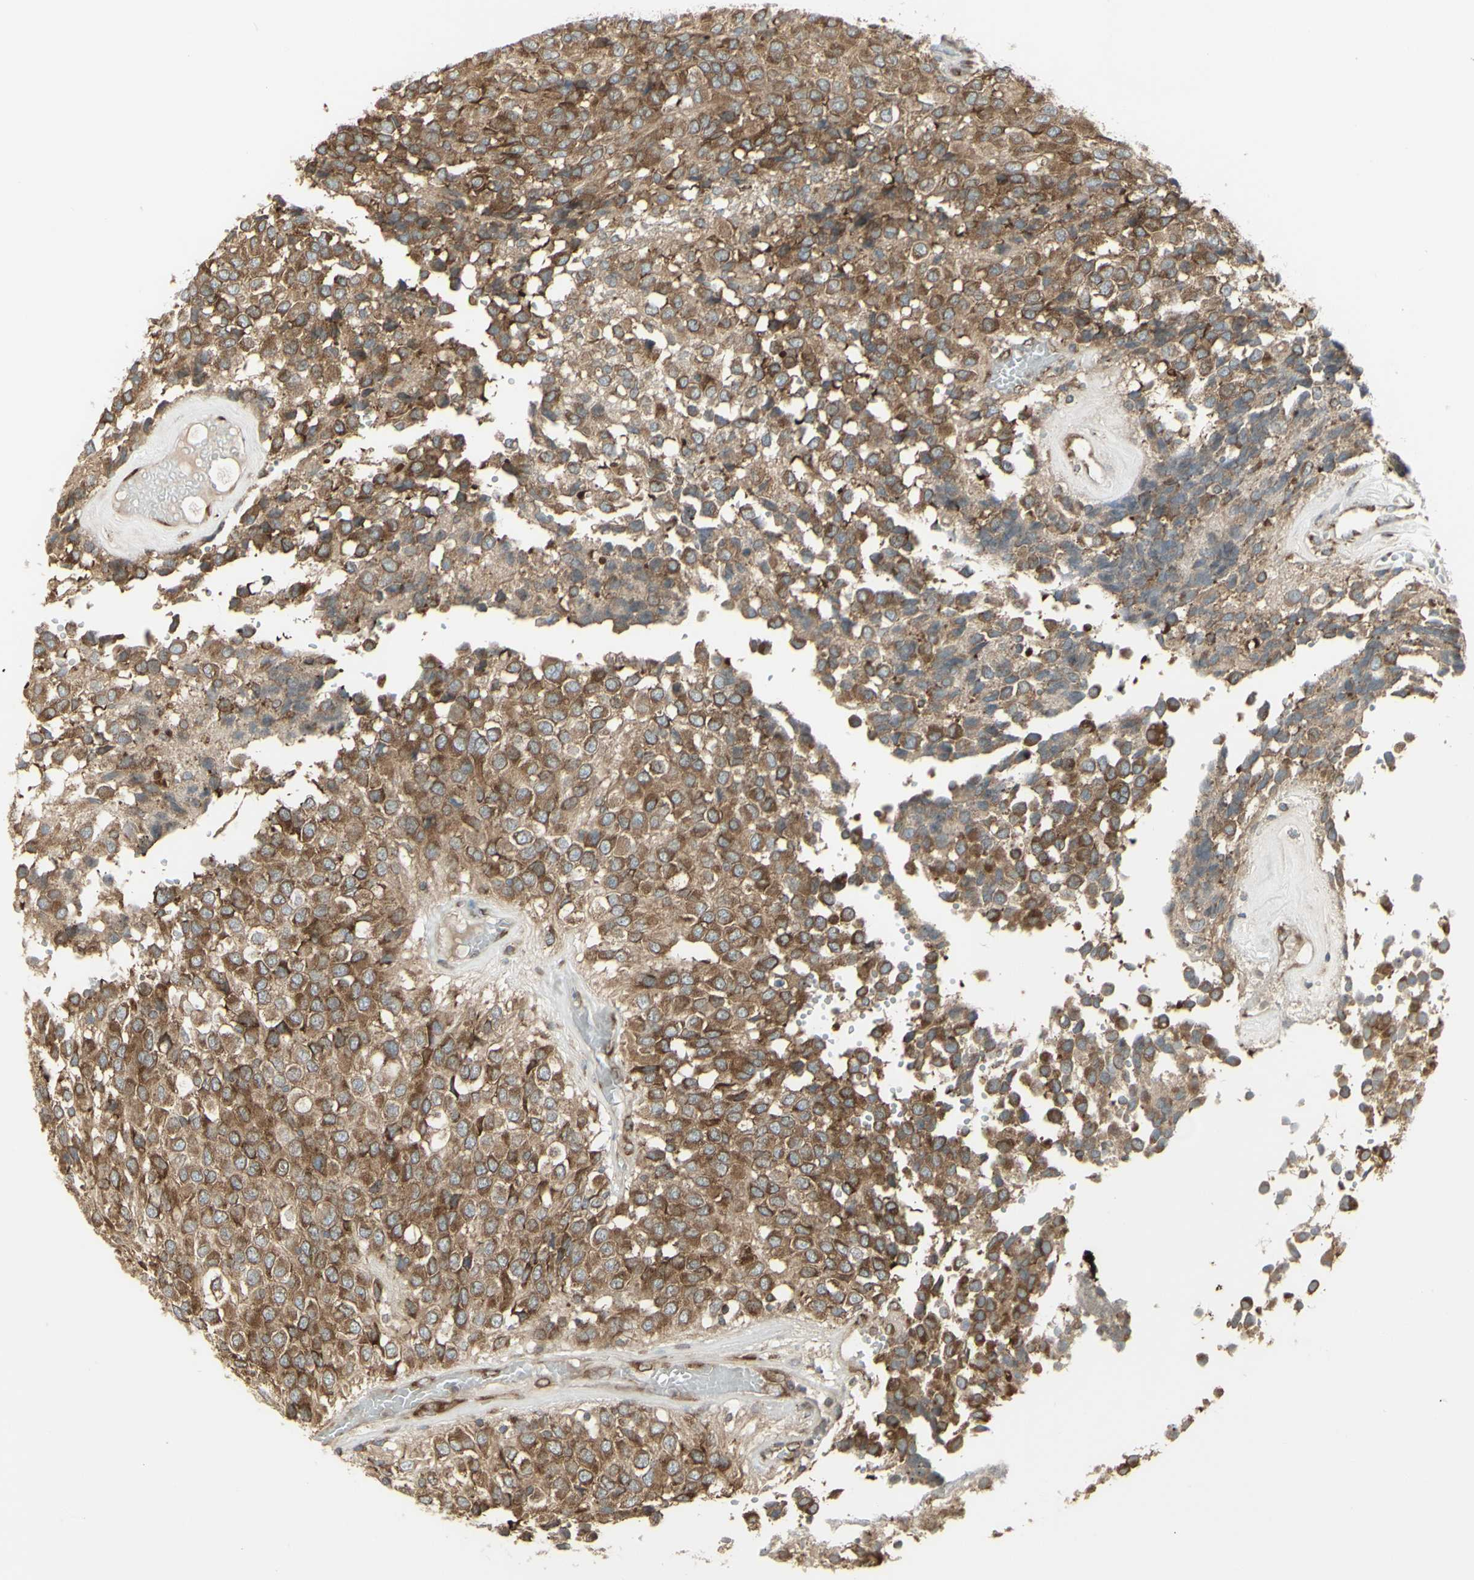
{"staining": {"intensity": "moderate", "quantity": ">75%", "location": "cytoplasmic/membranous"}, "tissue": "glioma", "cell_type": "Tumor cells", "image_type": "cancer", "snomed": [{"axis": "morphology", "description": "Glioma, malignant, High grade"}, {"axis": "topography", "description": "Brain"}], "caption": "The micrograph exhibits staining of glioma, revealing moderate cytoplasmic/membranous protein positivity (brown color) within tumor cells.", "gene": "FKBP3", "patient": {"sex": "male", "age": 32}}